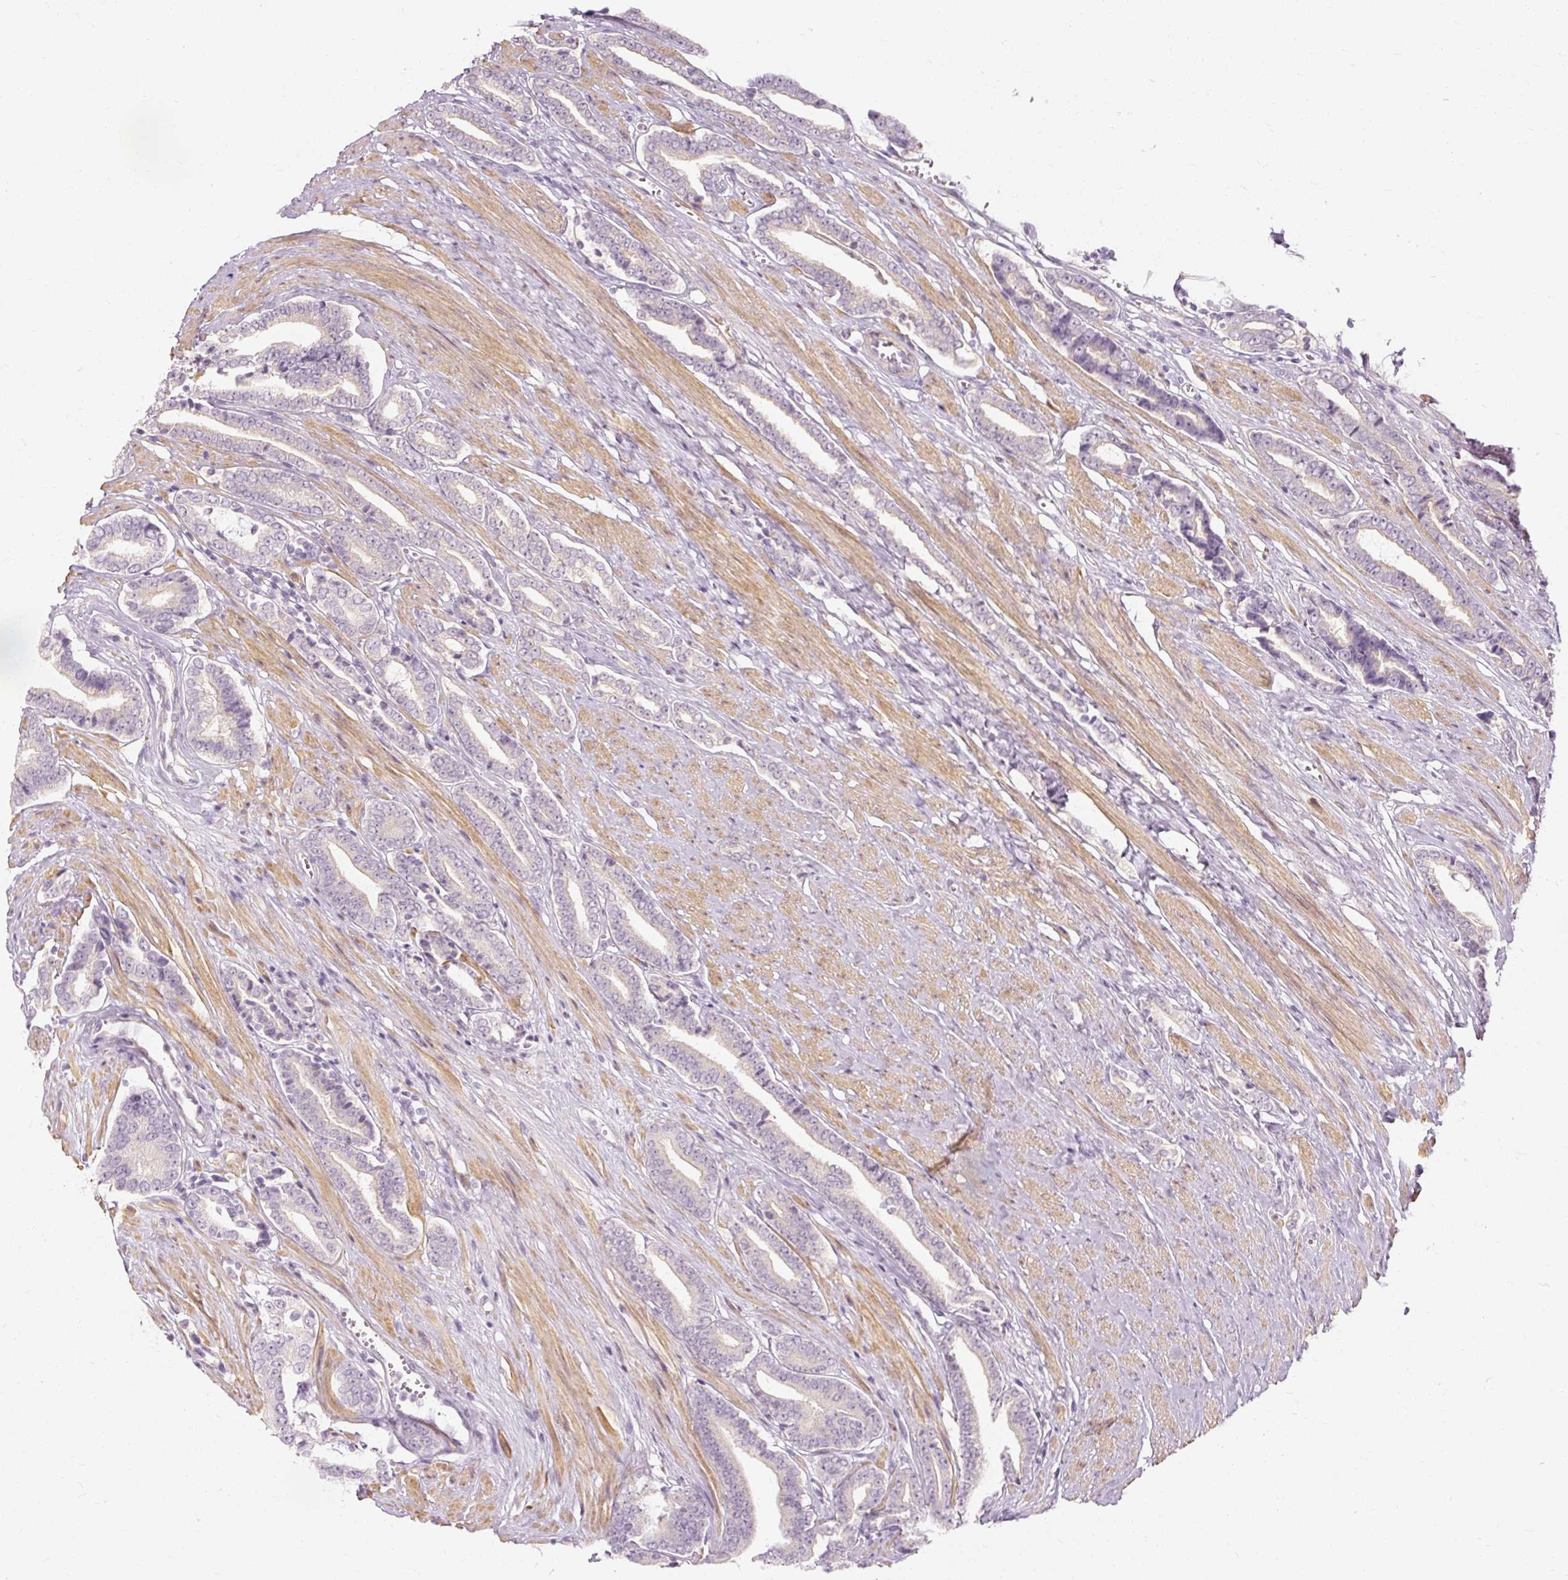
{"staining": {"intensity": "negative", "quantity": "none", "location": "none"}, "tissue": "prostate cancer", "cell_type": "Tumor cells", "image_type": "cancer", "snomed": [{"axis": "morphology", "description": "Adenocarcinoma, NOS"}, {"axis": "topography", "description": "Prostate and seminal vesicle, NOS"}], "caption": "IHC micrograph of human prostate cancer (adenocarcinoma) stained for a protein (brown), which reveals no expression in tumor cells. (Stains: DAB immunohistochemistry with hematoxylin counter stain, Microscopy: brightfield microscopy at high magnification).", "gene": "CAPN3", "patient": {"sex": "male", "age": 76}}